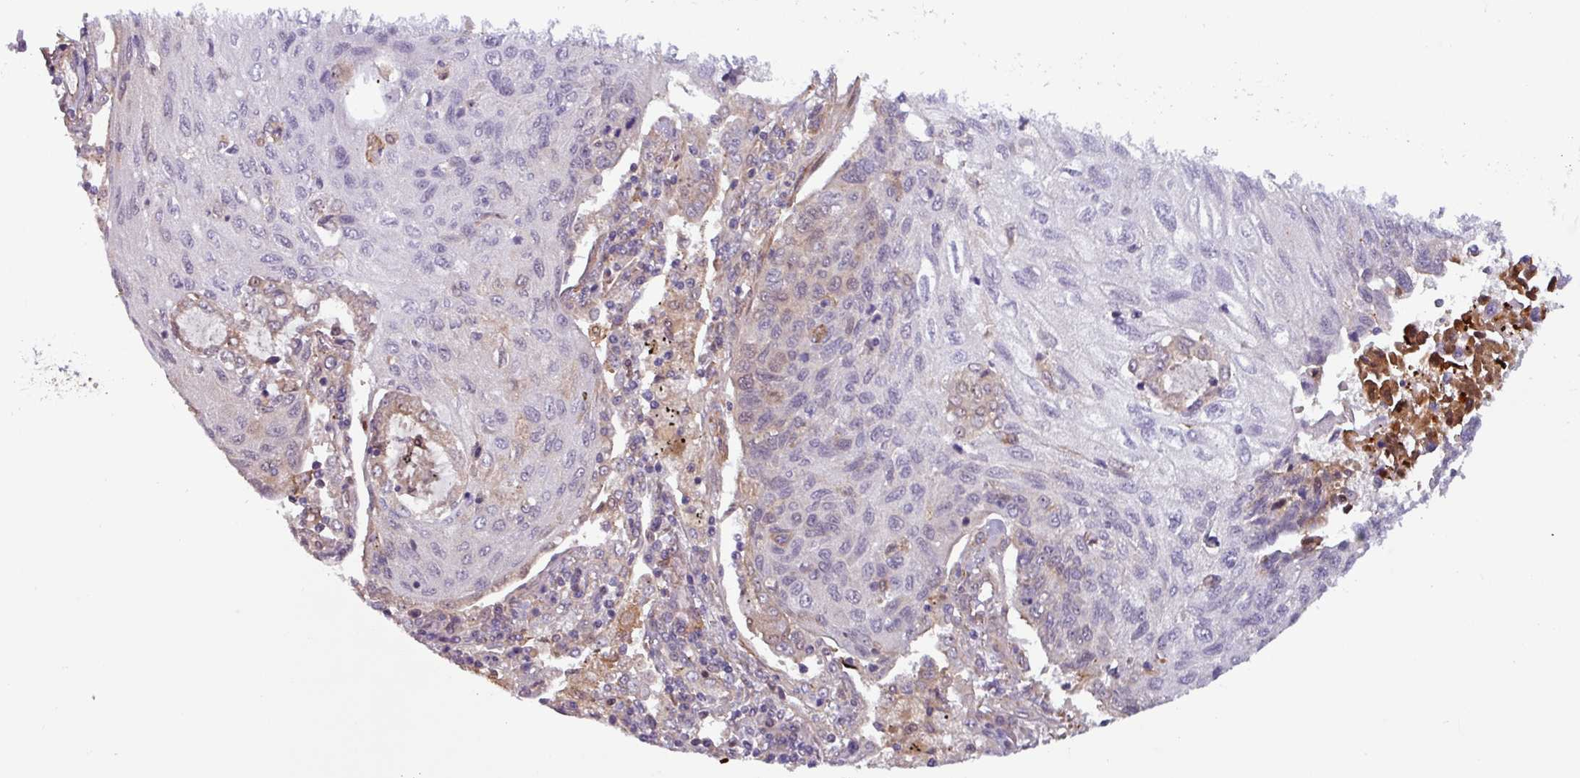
{"staining": {"intensity": "negative", "quantity": "none", "location": "none"}, "tissue": "lung cancer", "cell_type": "Tumor cells", "image_type": "cancer", "snomed": [{"axis": "morphology", "description": "Squamous cell carcinoma, NOS"}, {"axis": "topography", "description": "Lung"}], "caption": "An IHC photomicrograph of lung cancer is shown. There is no staining in tumor cells of lung cancer. (DAB (3,3'-diaminobenzidine) IHC visualized using brightfield microscopy, high magnification).", "gene": "PCED1A", "patient": {"sex": "female", "age": 66}}